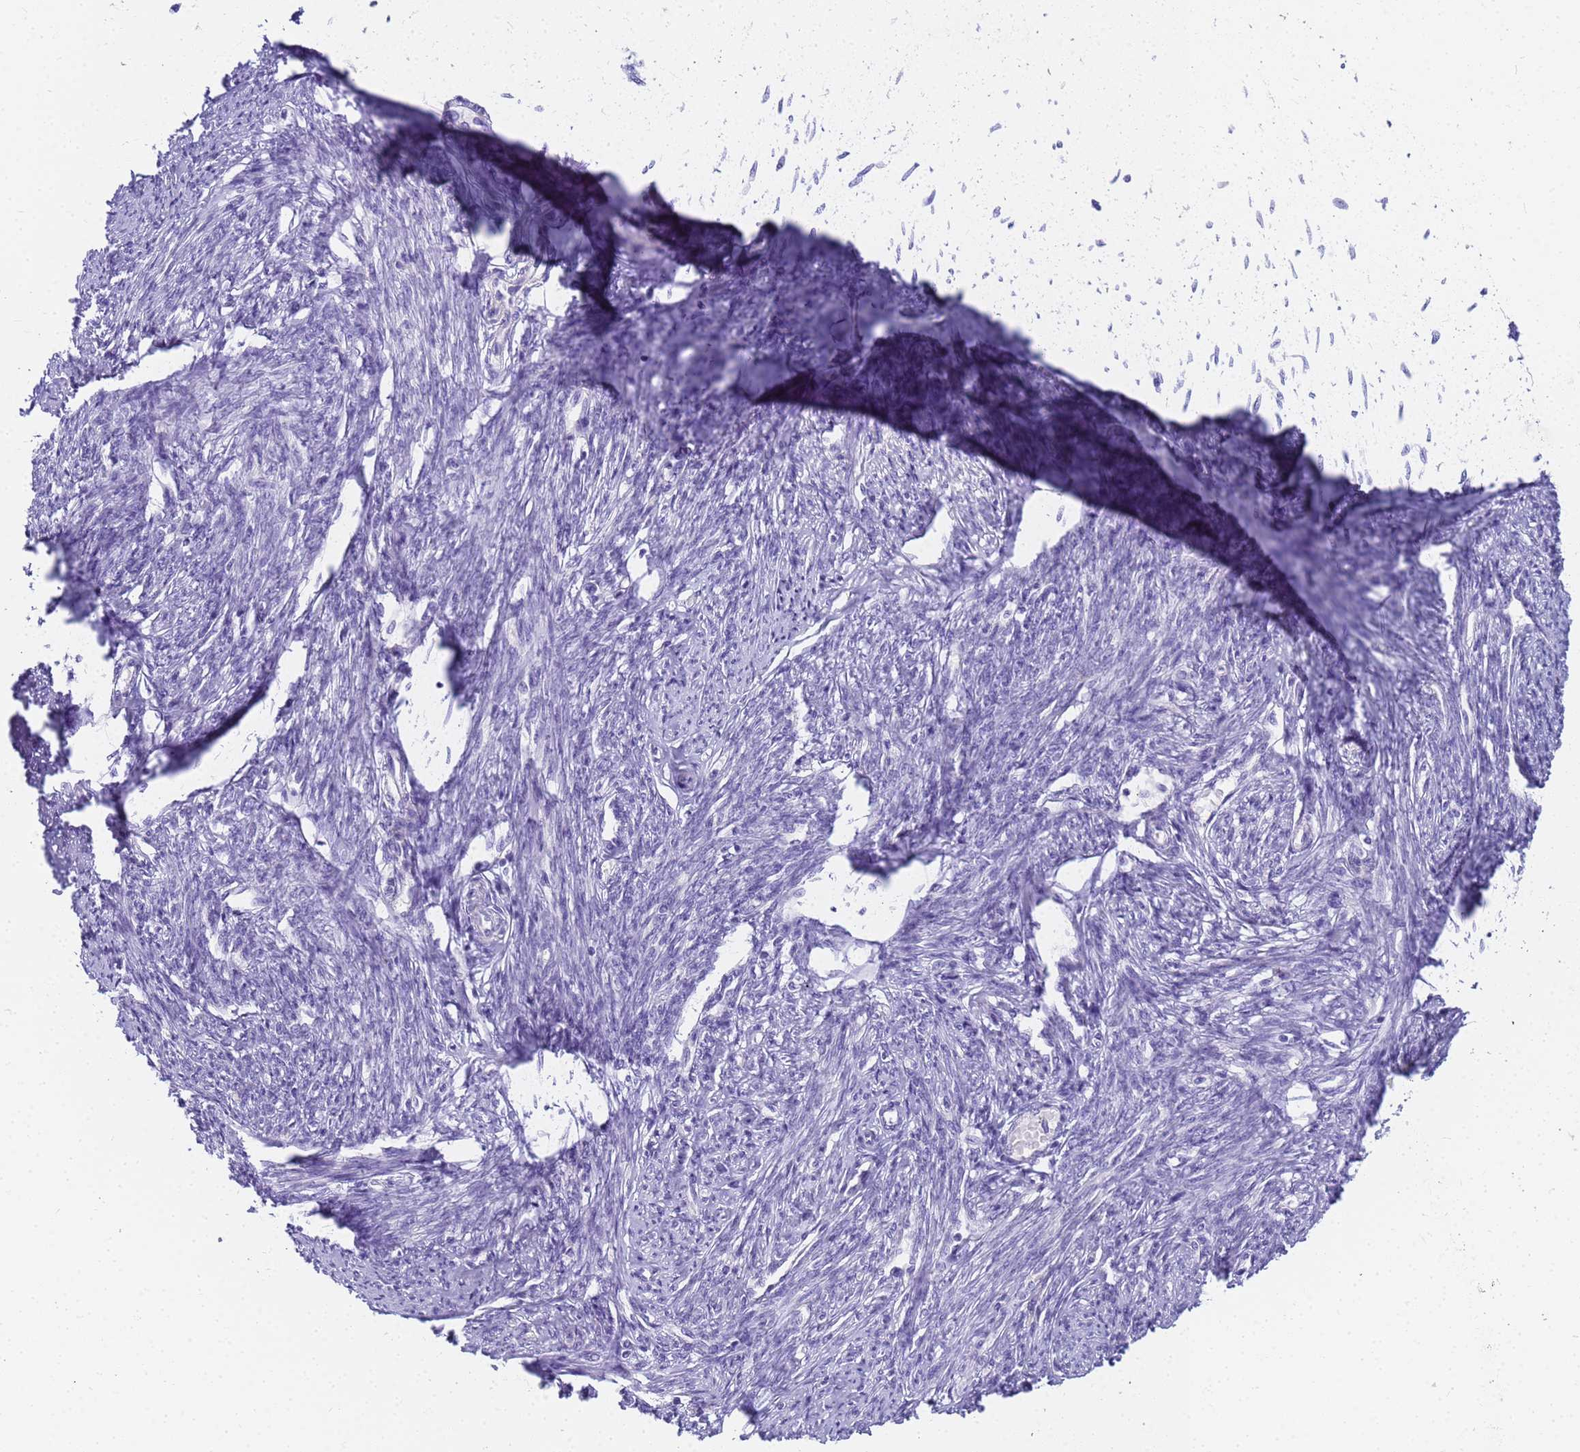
{"staining": {"intensity": "negative", "quantity": "none", "location": "none"}, "tissue": "smooth muscle", "cell_type": "Smooth muscle cells", "image_type": "normal", "snomed": [{"axis": "morphology", "description": "Normal tissue, NOS"}, {"axis": "topography", "description": "Smooth muscle"}, {"axis": "topography", "description": "Uterus"}], "caption": "Immunohistochemistry (IHC) photomicrograph of benign smooth muscle: human smooth muscle stained with DAB reveals no significant protein expression in smooth muscle cells. (DAB (3,3'-diaminobenzidine) IHC with hematoxylin counter stain).", "gene": "RNASE2", "patient": {"sex": "female", "age": 59}}